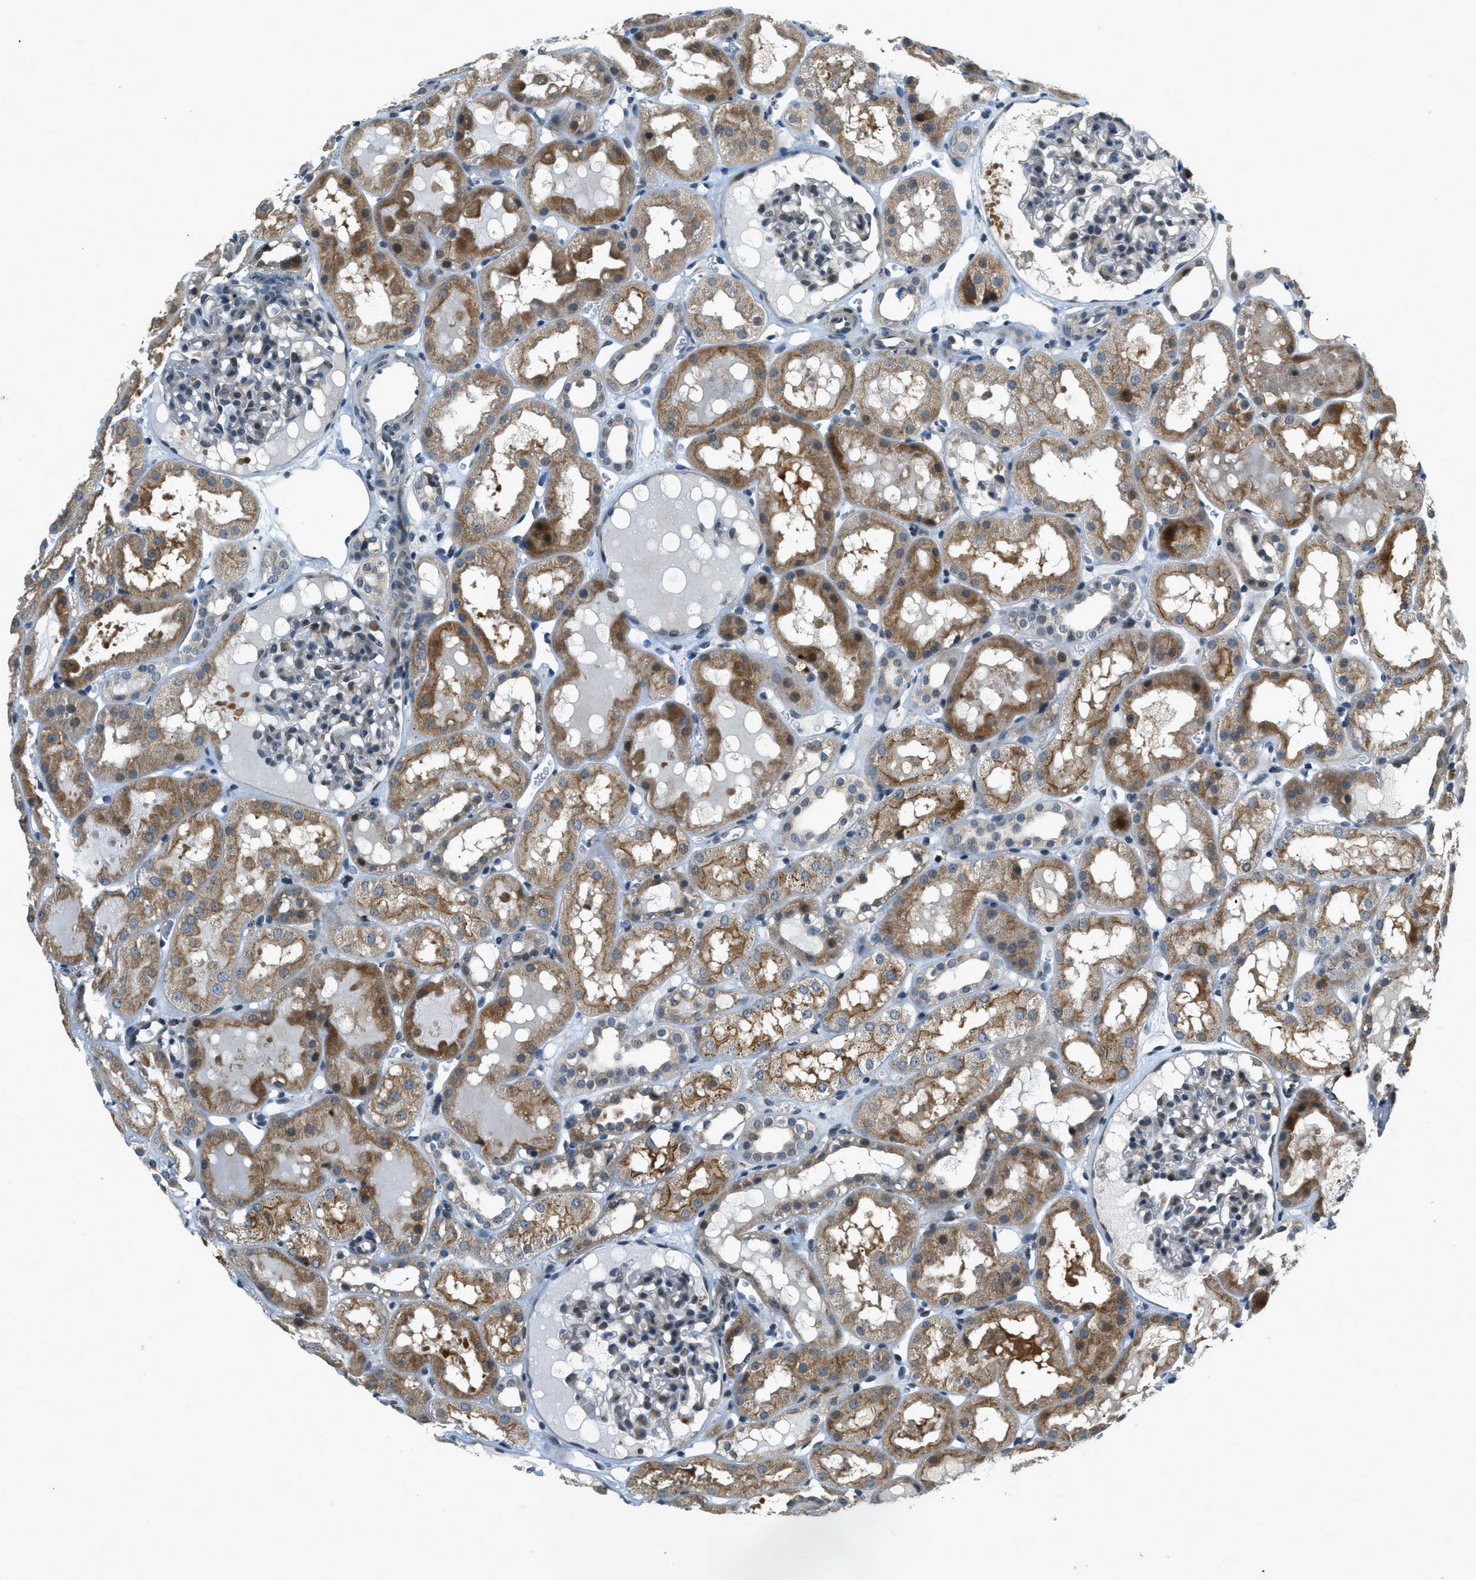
{"staining": {"intensity": "moderate", "quantity": "<25%", "location": "nuclear"}, "tissue": "kidney", "cell_type": "Cells in glomeruli", "image_type": "normal", "snomed": [{"axis": "morphology", "description": "Normal tissue, NOS"}, {"axis": "topography", "description": "Kidney"}, {"axis": "topography", "description": "Urinary bladder"}], "caption": "Immunohistochemical staining of unremarkable kidney demonstrates moderate nuclear protein positivity in about <25% of cells in glomeruli. (DAB (3,3'-diaminobenzidine) IHC with brightfield microscopy, high magnification).", "gene": "HERC2", "patient": {"sex": "male", "age": 16}}